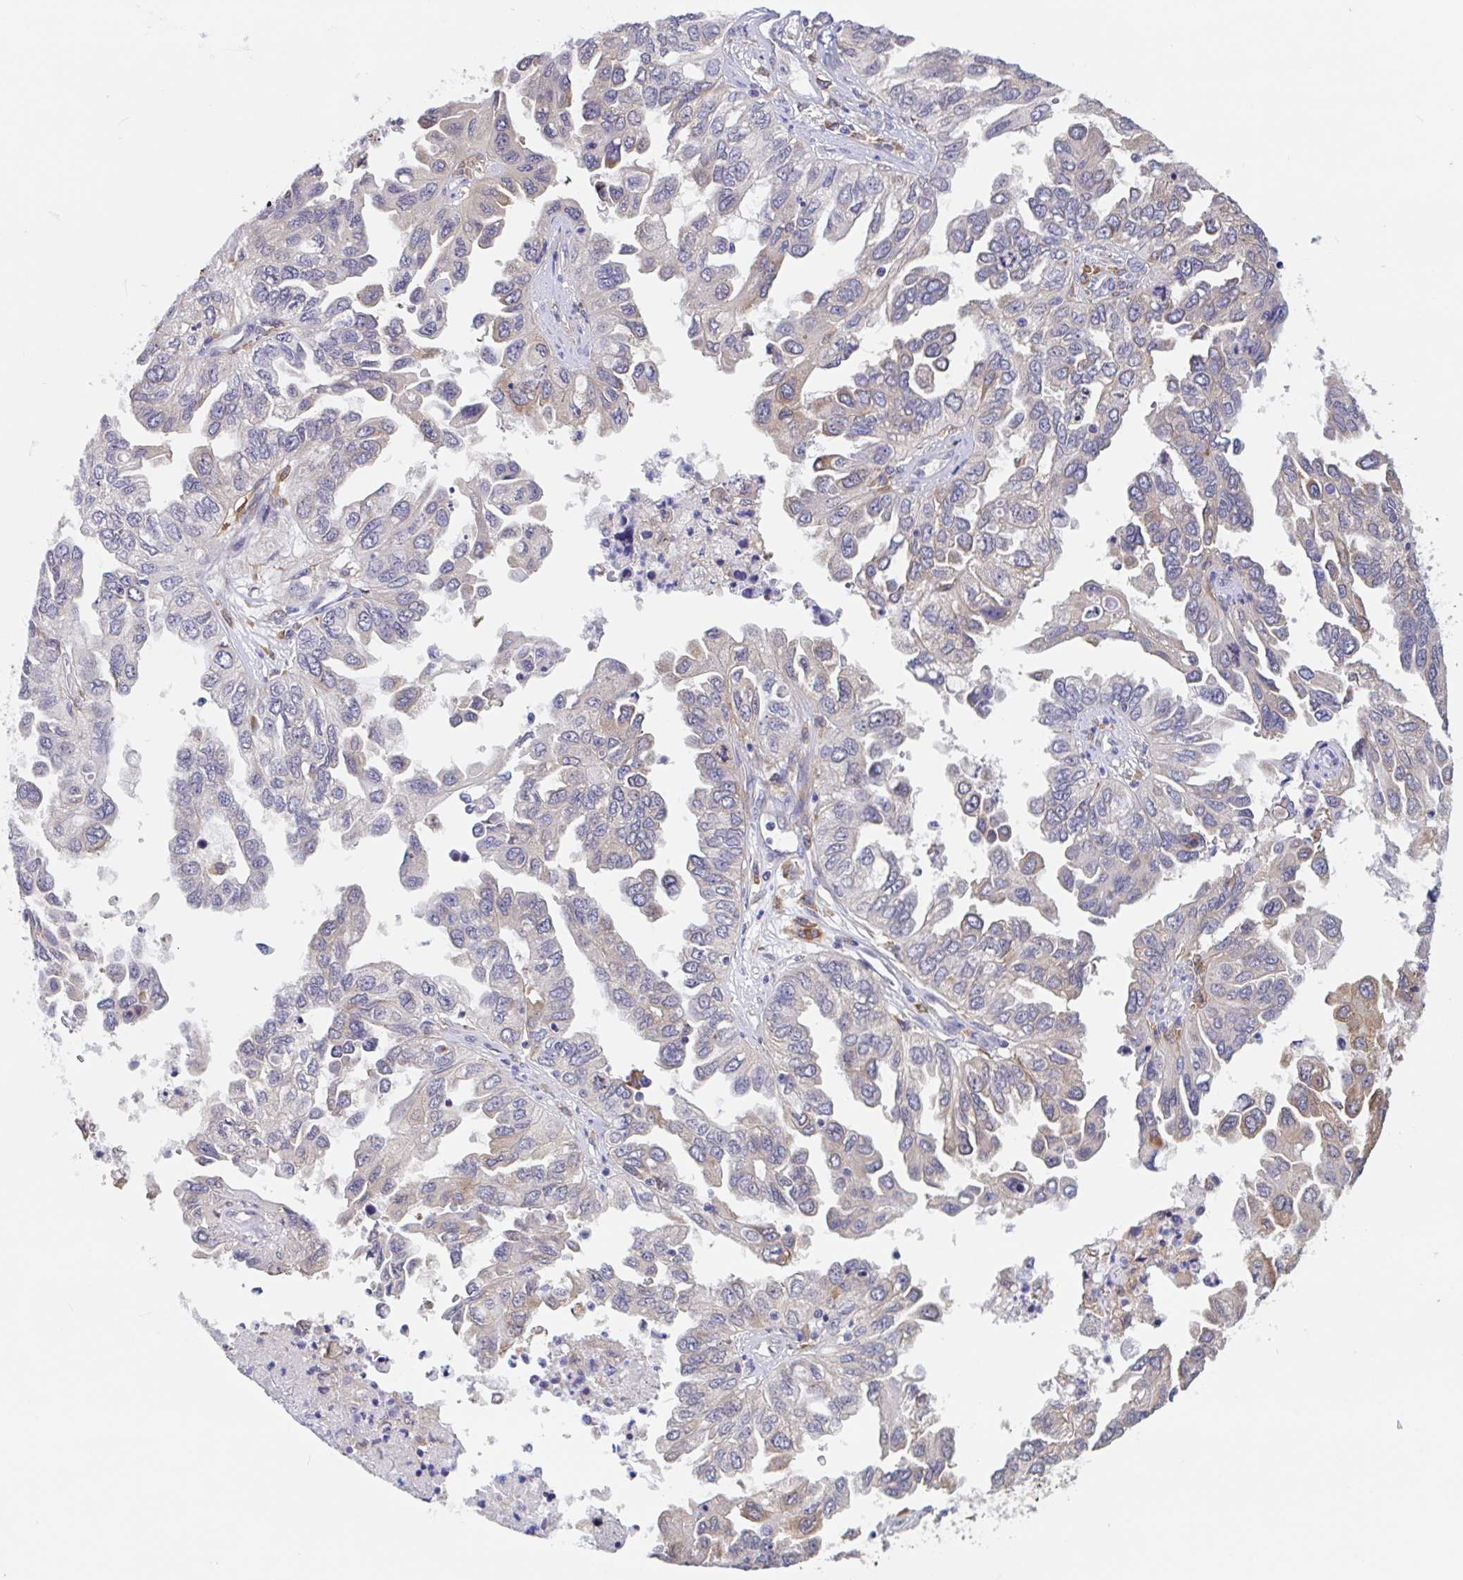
{"staining": {"intensity": "negative", "quantity": "none", "location": "none"}, "tissue": "ovarian cancer", "cell_type": "Tumor cells", "image_type": "cancer", "snomed": [{"axis": "morphology", "description": "Cystadenocarcinoma, serous, NOS"}, {"axis": "topography", "description": "Ovary"}], "caption": "Histopathology image shows no significant protein staining in tumor cells of ovarian cancer (serous cystadenocarcinoma).", "gene": "SNX8", "patient": {"sex": "female", "age": 53}}